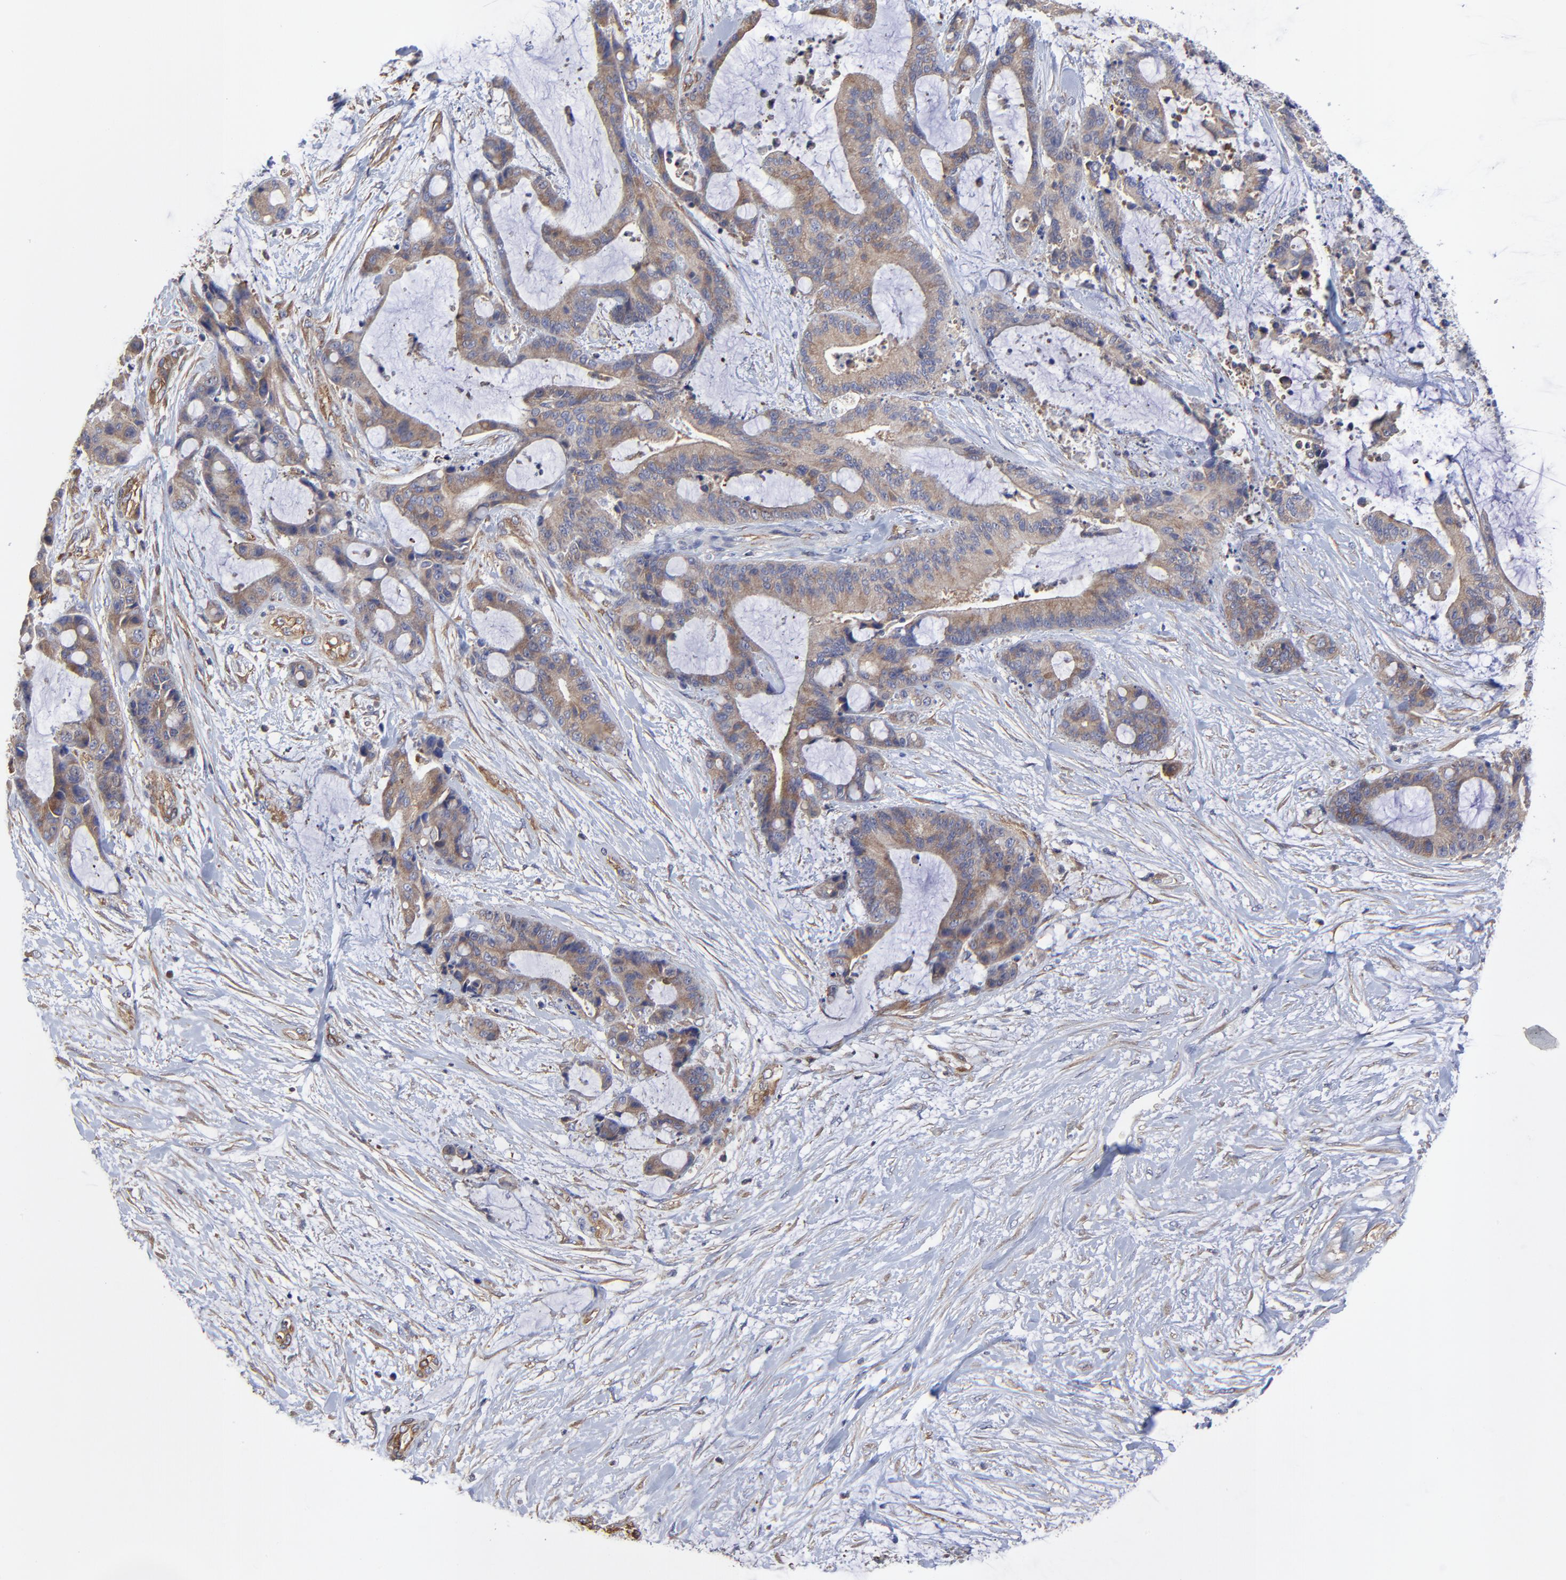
{"staining": {"intensity": "moderate", "quantity": "25%-75%", "location": "cytoplasmic/membranous"}, "tissue": "liver cancer", "cell_type": "Tumor cells", "image_type": "cancer", "snomed": [{"axis": "morphology", "description": "Cholangiocarcinoma"}, {"axis": "topography", "description": "Liver"}], "caption": "The micrograph displays staining of liver cholangiocarcinoma, revealing moderate cytoplasmic/membranous protein positivity (brown color) within tumor cells.", "gene": "SULF2", "patient": {"sex": "female", "age": 73}}